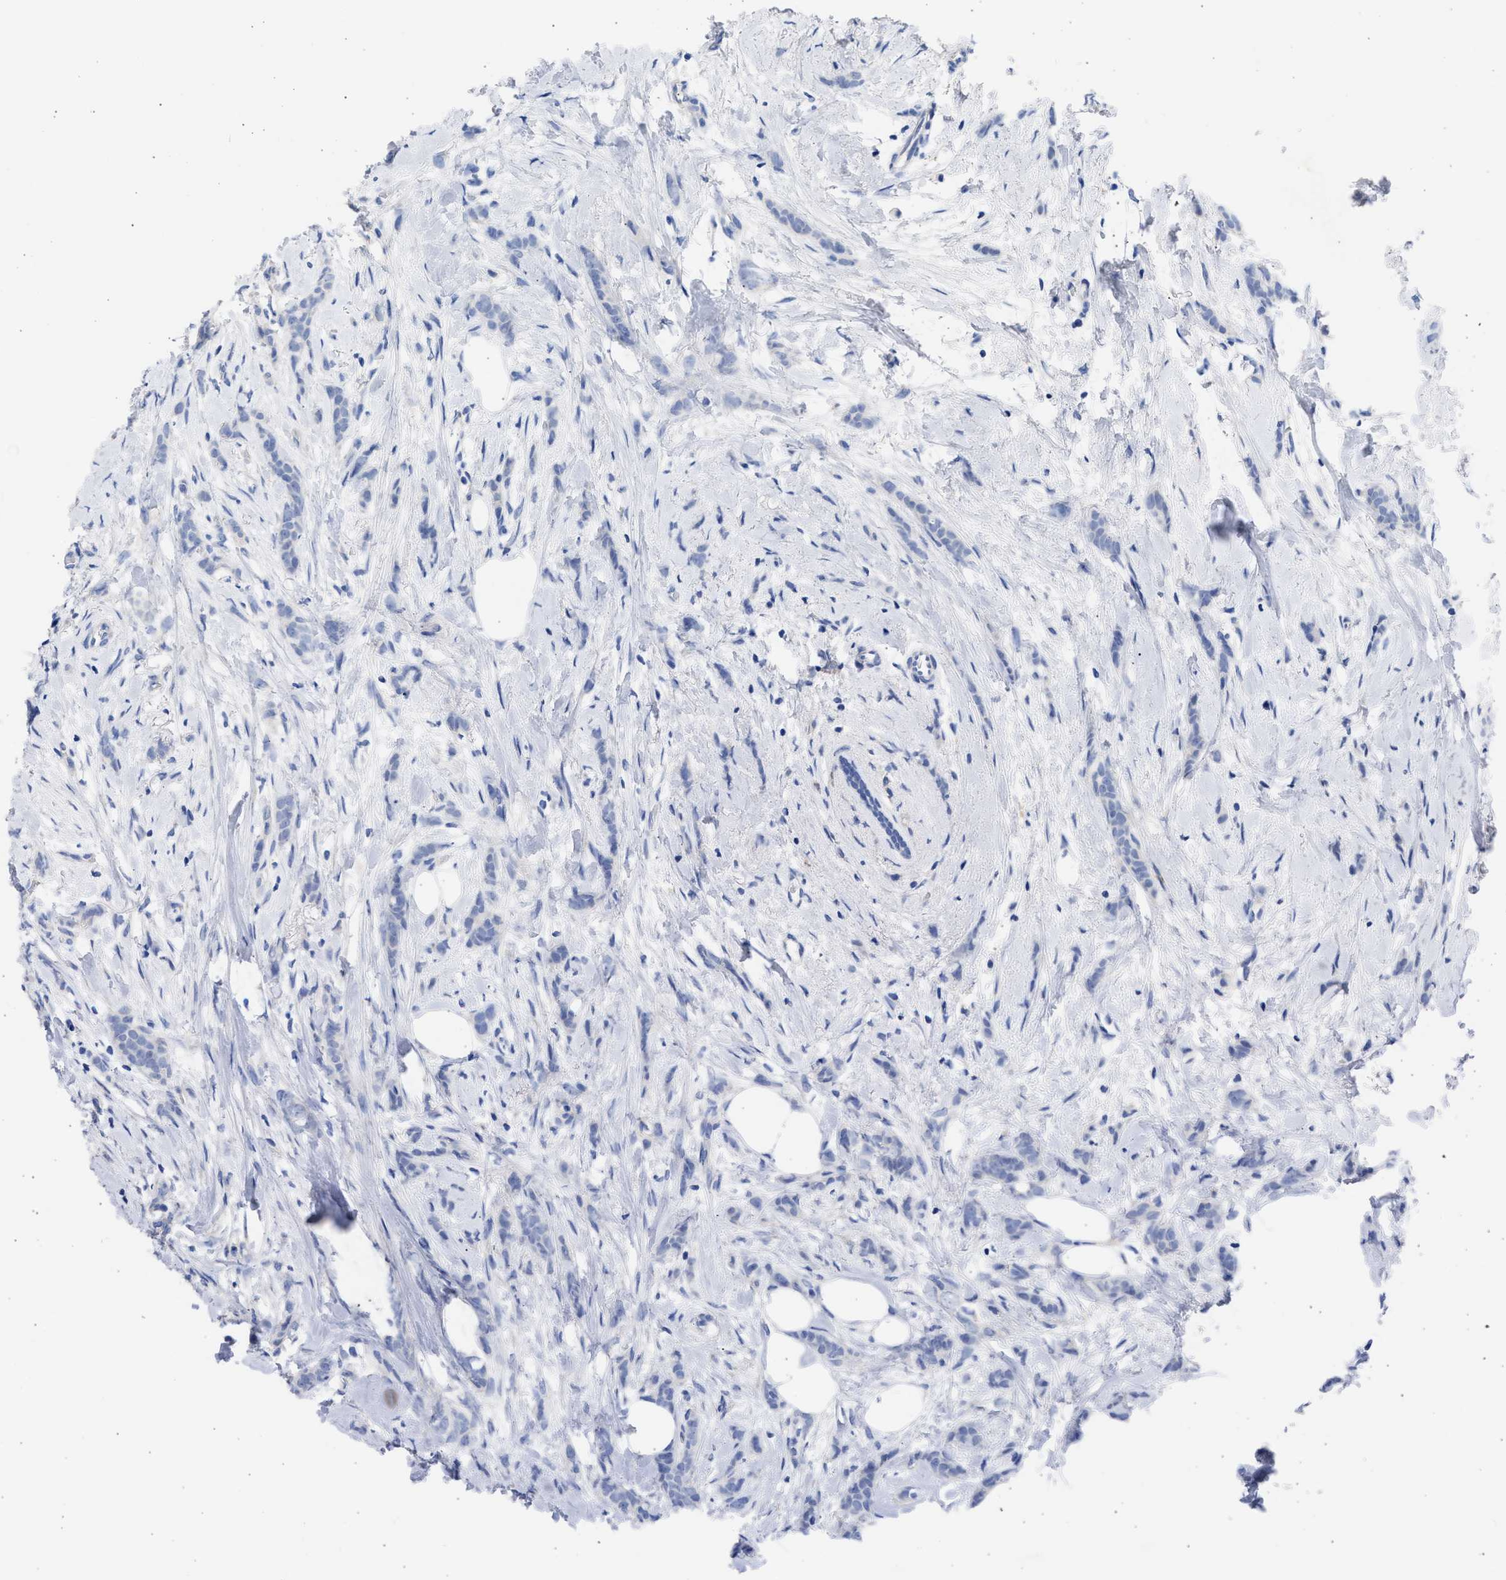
{"staining": {"intensity": "negative", "quantity": "none", "location": "none"}, "tissue": "breast cancer", "cell_type": "Tumor cells", "image_type": "cancer", "snomed": [{"axis": "morphology", "description": "Lobular carcinoma, in situ"}, {"axis": "morphology", "description": "Lobular carcinoma"}, {"axis": "topography", "description": "Breast"}], "caption": "This is an immunohistochemistry histopathology image of lobular carcinoma in situ (breast). There is no positivity in tumor cells.", "gene": "RSPH1", "patient": {"sex": "female", "age": 41}}